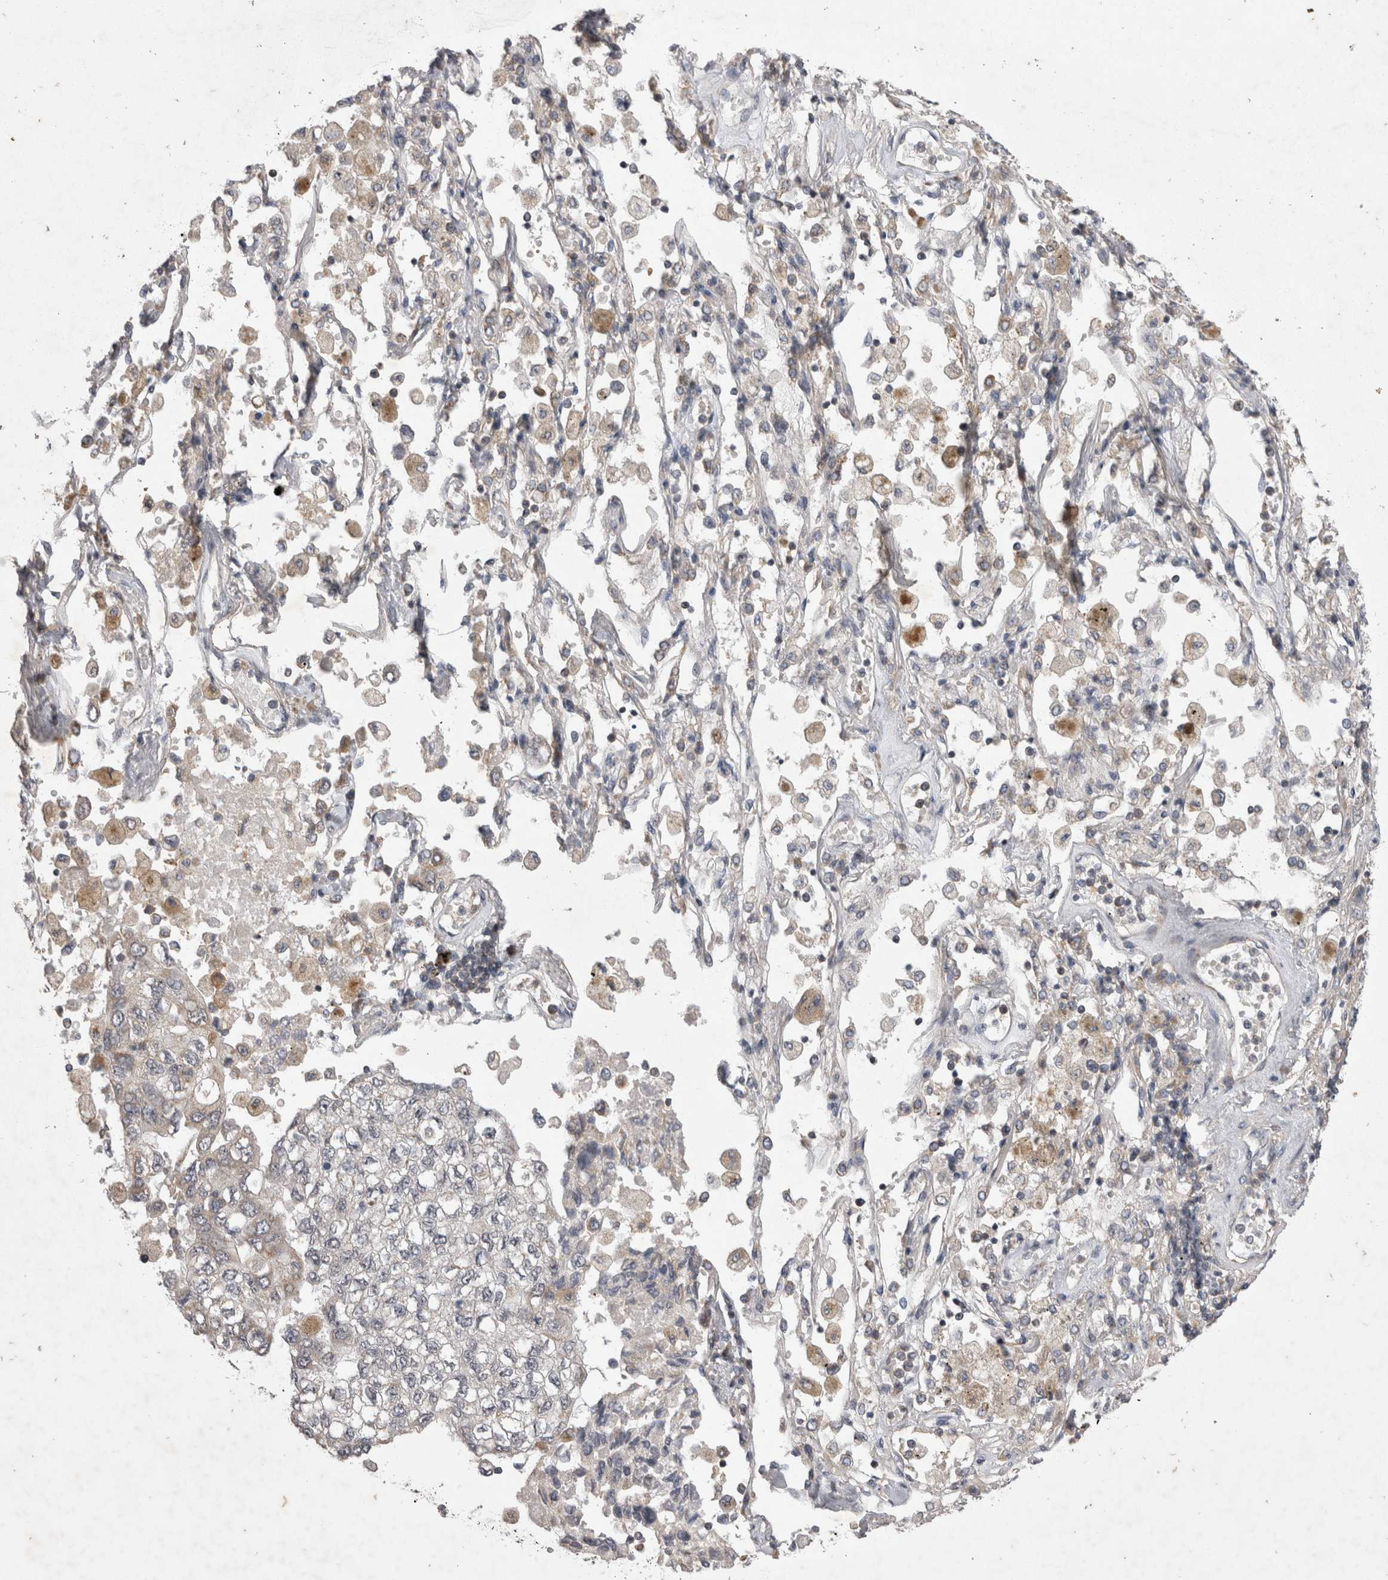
{"staining": {"intensity": "negative", "quantity": "none", "location": "none"}, "tissue": "lung cancer", "cell_type": "Tumor cells", "image_type": "cancer", "snomed": [{"axis": "morphology", "description": "Adenocarcinoma, NOS"}, {"axis": "topography", "description": "Lung"}], "caption": "High magnification brightfield microscopy of lung adenocarcinoma stained with DAB (3,3'-diaminobenzidine) (brown) and counterstained with hematoxylin (blue): tumor cells show no significant staining.", "gene": "TSPOAP1", "patient": {"sex": "male", "age": 63}}